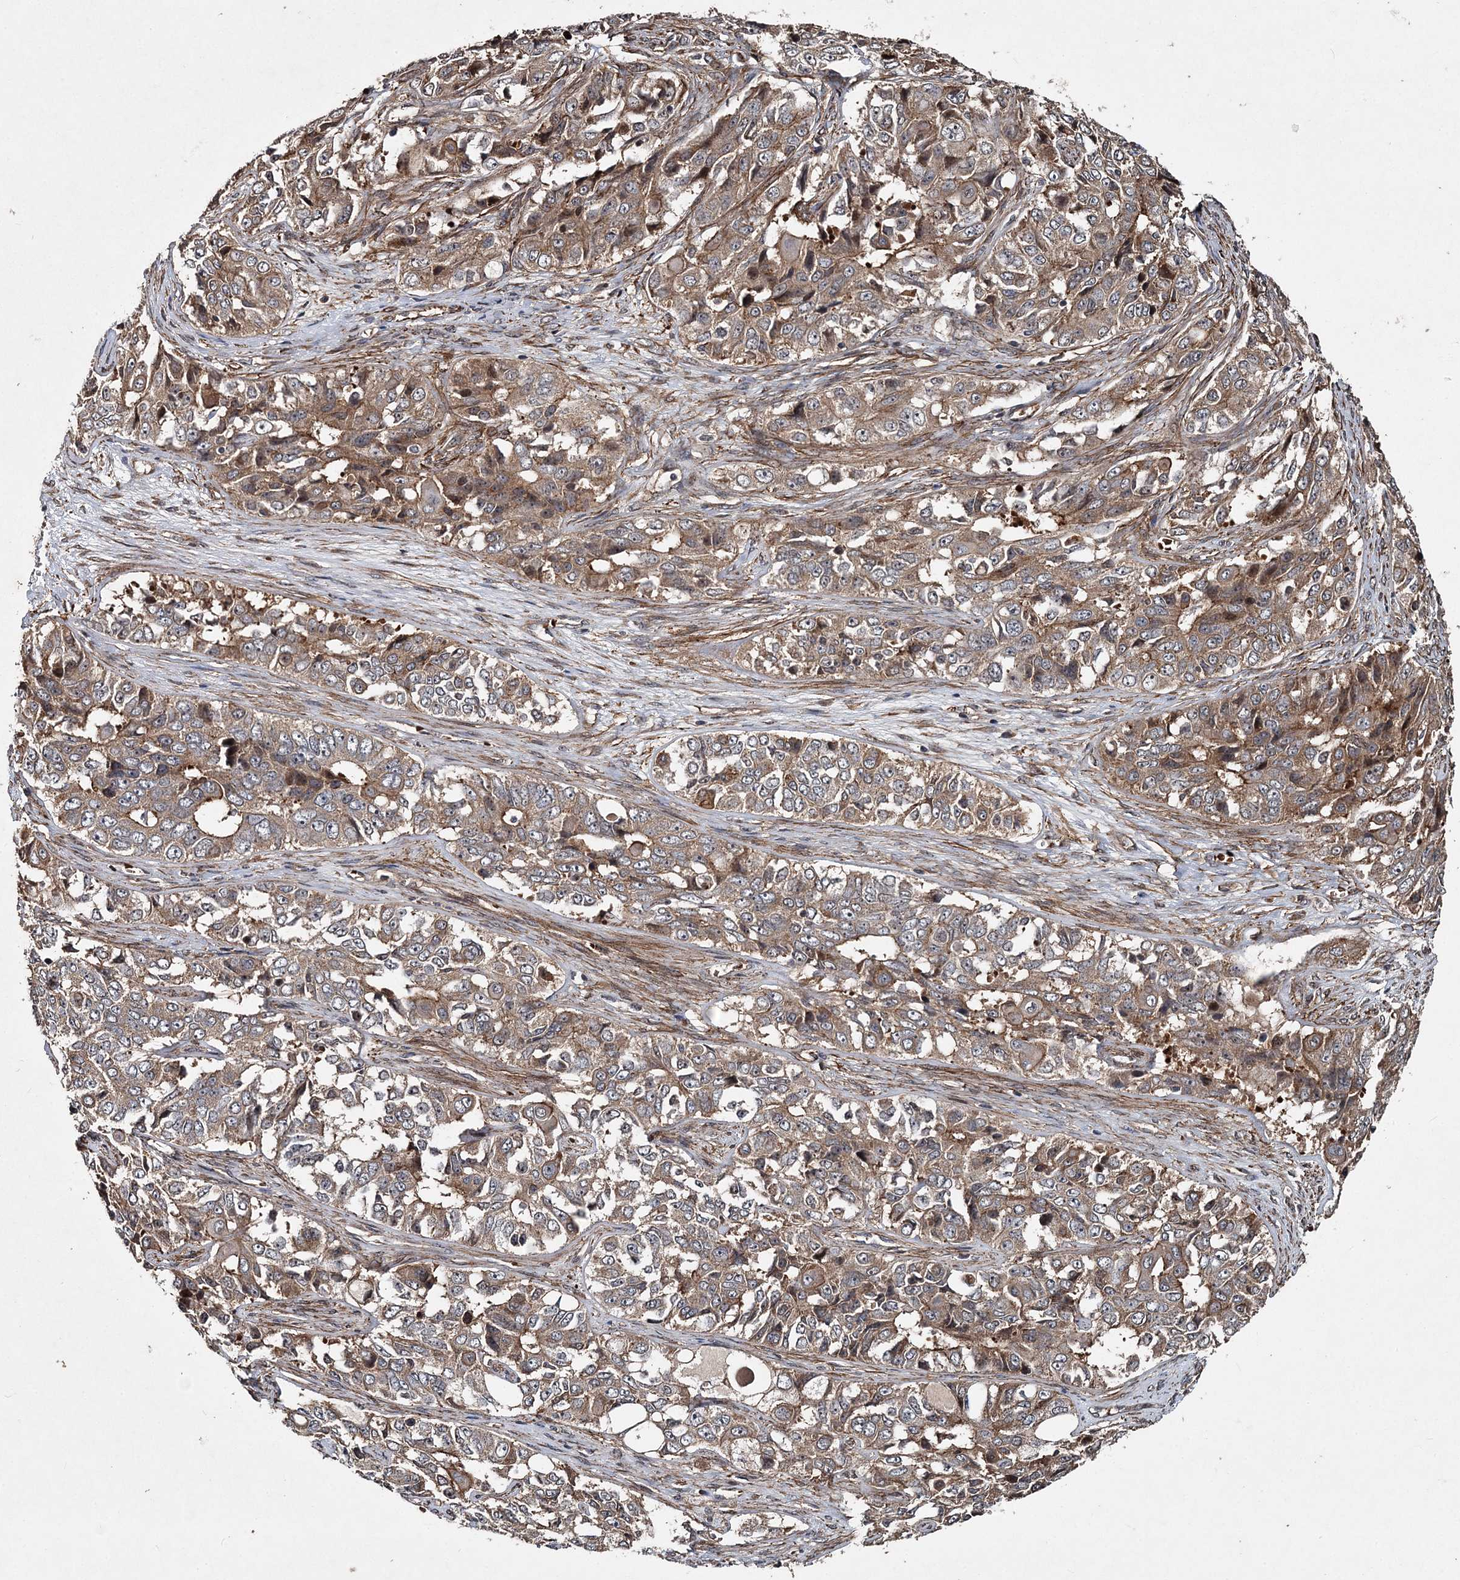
{"staining": {"intensity": "moderate", "quantity": ">75%", "location": "cytoplasmic/membranous"}, "tissue": "ovarian cancer", "cell_type": "Tumor cells", "image_type": "cancer", "snomed": [{"axis": "morphology", "description": "Carcinoma, endometroid"}, {"axis": "topography", "description": "Ovary"}], "caption": "Immunohistochemistry of endometroid carcinoma (ovarian) exhibits medium levels of moderate cytoplasmic/membranous positivity in about >75% of tumor cells.", "gene": "HYCC2", "patient": {"sex": "female", "age": 51}}